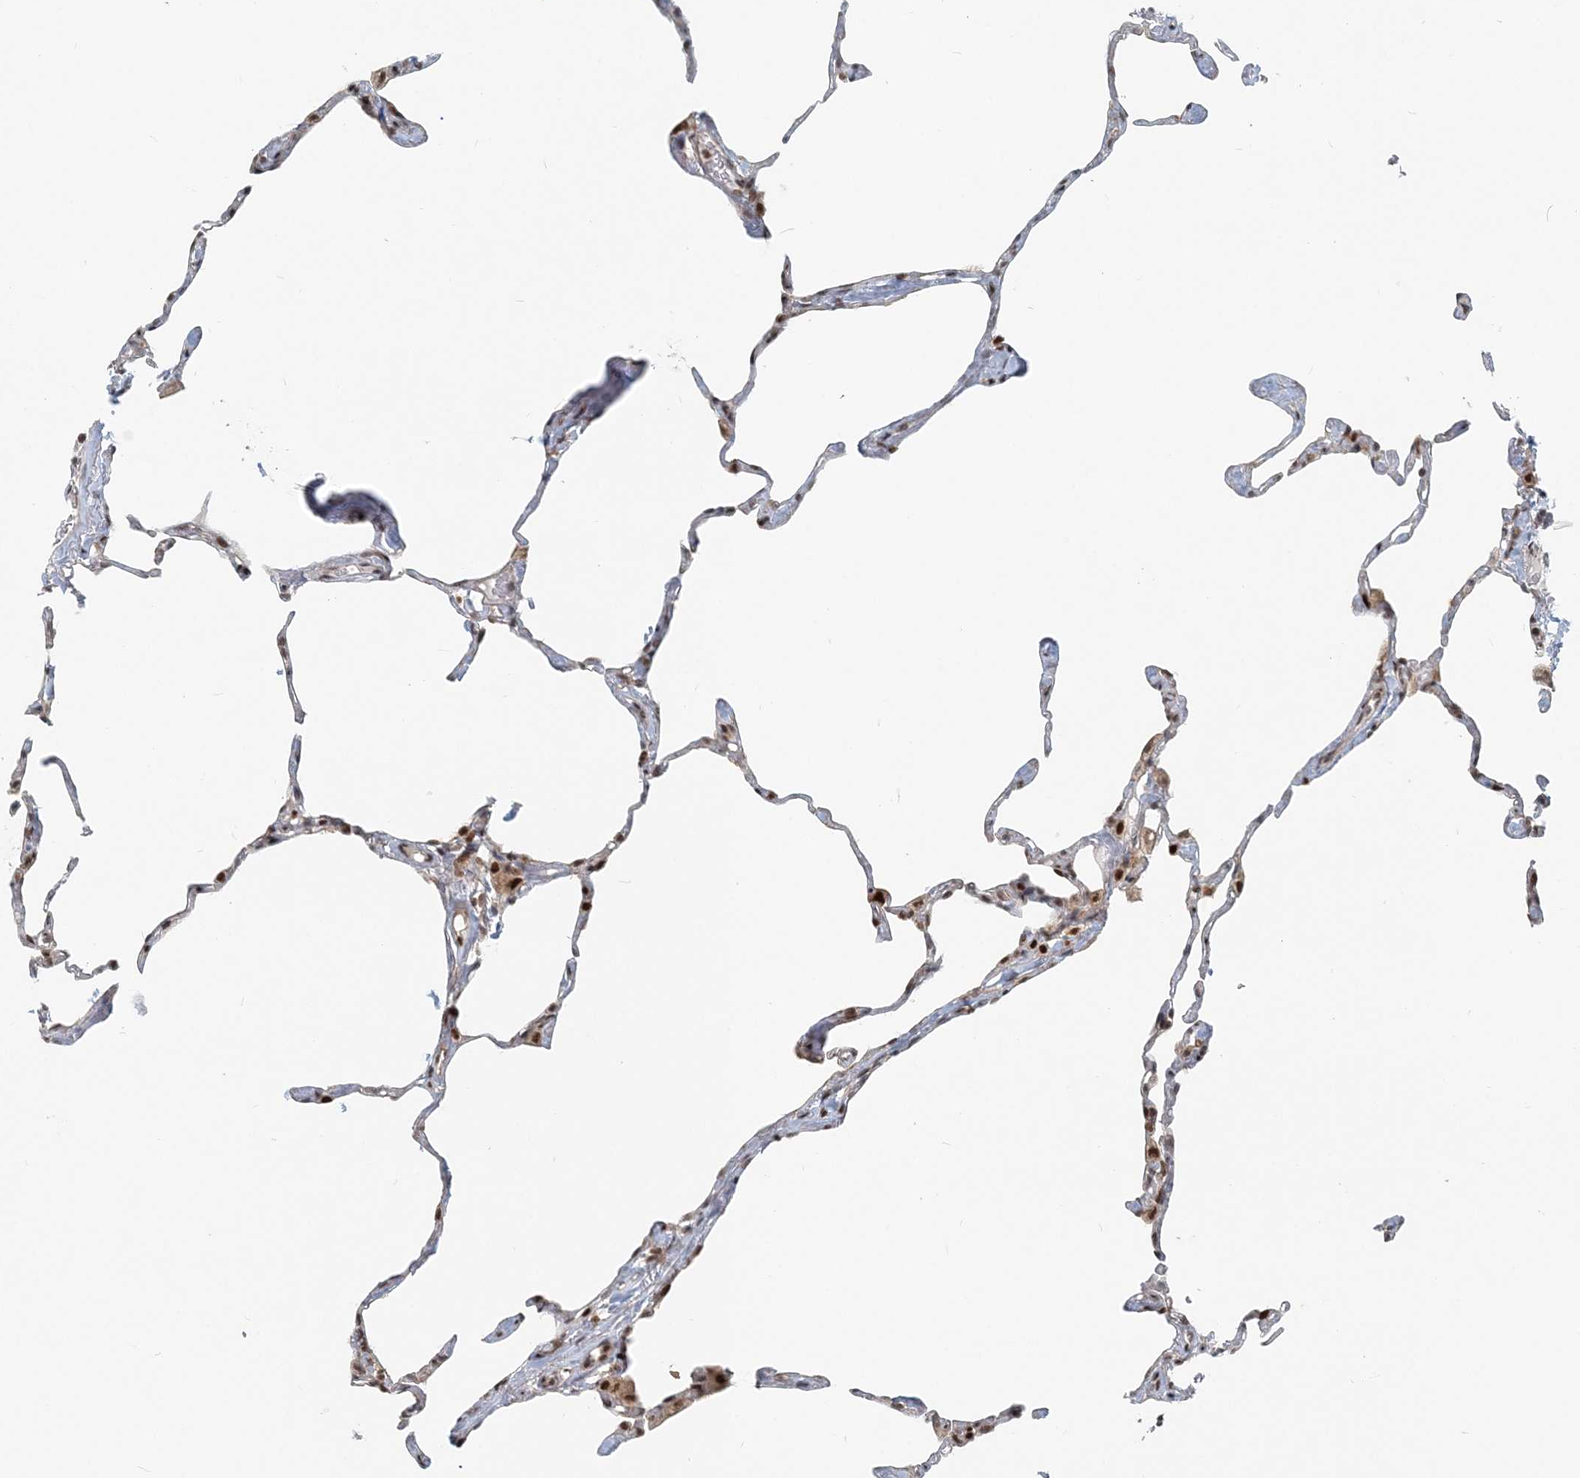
{"staining": {"intensity": "moderate", "quantity": "<25%", "location": "nuclear"}, "tissue": "lung", "cell_type": "Alveolar cells", "image_type": "normal", "snomed": [{"axis": "morphology", "description": "Normal tissue, NOS"}, {"axis": "topography", "description": "Lung"}], "caption": "Protein staining reveals moderate nuclear positivity in approximately <25% of alveolar cells in normal lung. (IHC, brightfield microscopy, high magnification).", "gene": "BAZ1B", "patient": {"sex": "male", "age": 65}}